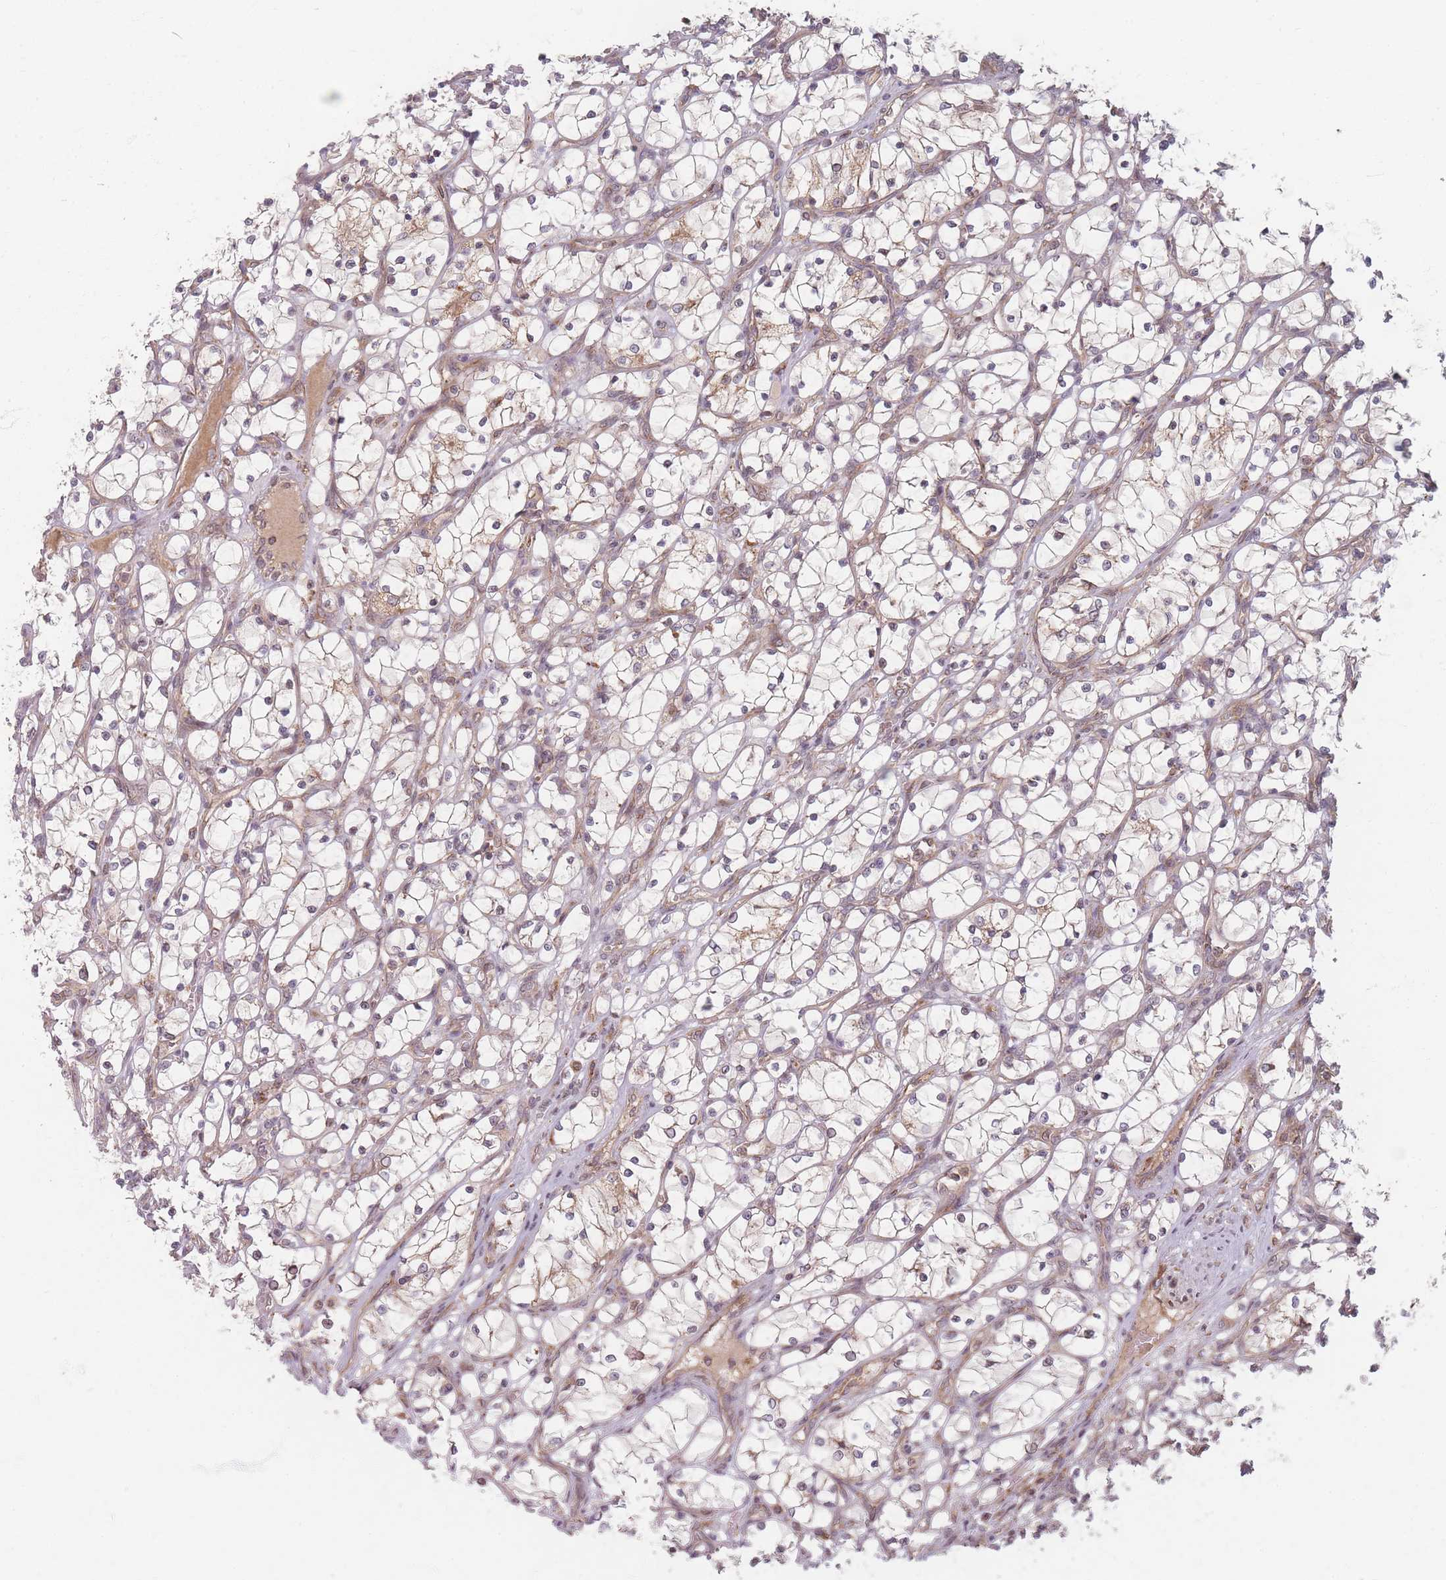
{"staining": {"intensity": "weak", "quantity": "25%-75%", "location": "cytoplasmic/membranous"}, "tissue": "renal cancer", "cell_type": "Tumor cells", "image_type": "cancer", "snomed": [{"axis": "morphology", "description": "Adenocarcinoma, NOS"}, {"axis": "topography", "description": "Kidney"}], "caption": "Protein staining by IHC displays weak cytoplasmic/membranous positivity in about 25%-75% of tumor cells in adenocarcinoma (renal). The staining is performed using DAB (3,3'-diaminobenzidine) brown chromogen to label protein expression. The nuclei are counter-stained blue using hematoxylin.", "gene": "RADX", "patient": {"sex": "female", "age": 69}}